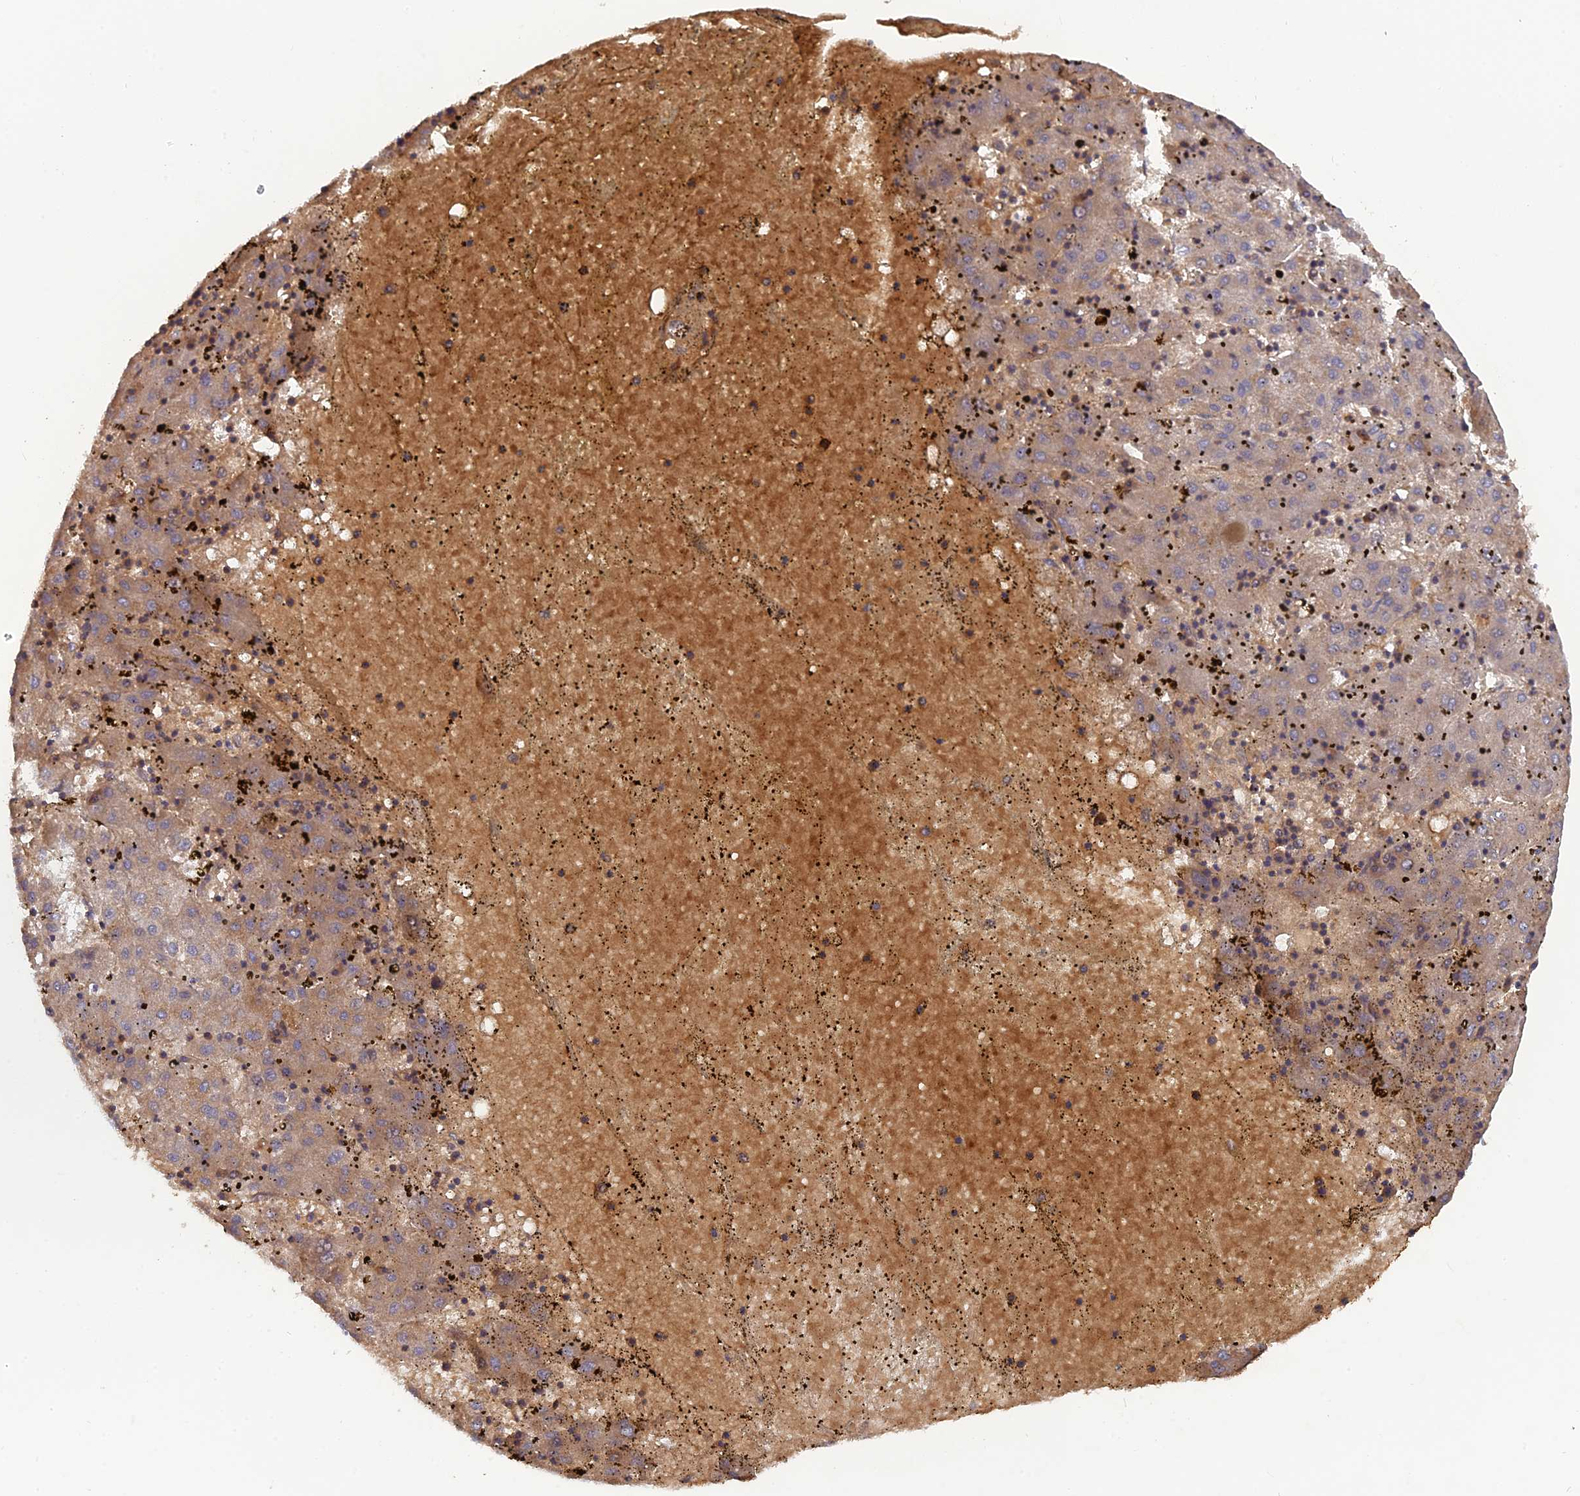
{"staining": {"intensity": "moderate", "quantity": ">75%", "location": "cytoplasmic/membranous"}, "tissue": "liver cancer", "cell_type": "Tumor cells", "image_type": "cancer", "snomed": [{"axis": "morphology", "description": "Carcinoma, Hepatocellular, NOS"}, {"axis": "topography", "description": "Liver"}], "caption": "Liver cancer stained for a protein (brown) exhibits moderate cytoplasmic/membranous positive staining in about >75% of tumor cells.", "gene": "RPIA", "patient": {"sex": "male", "age": 72}}